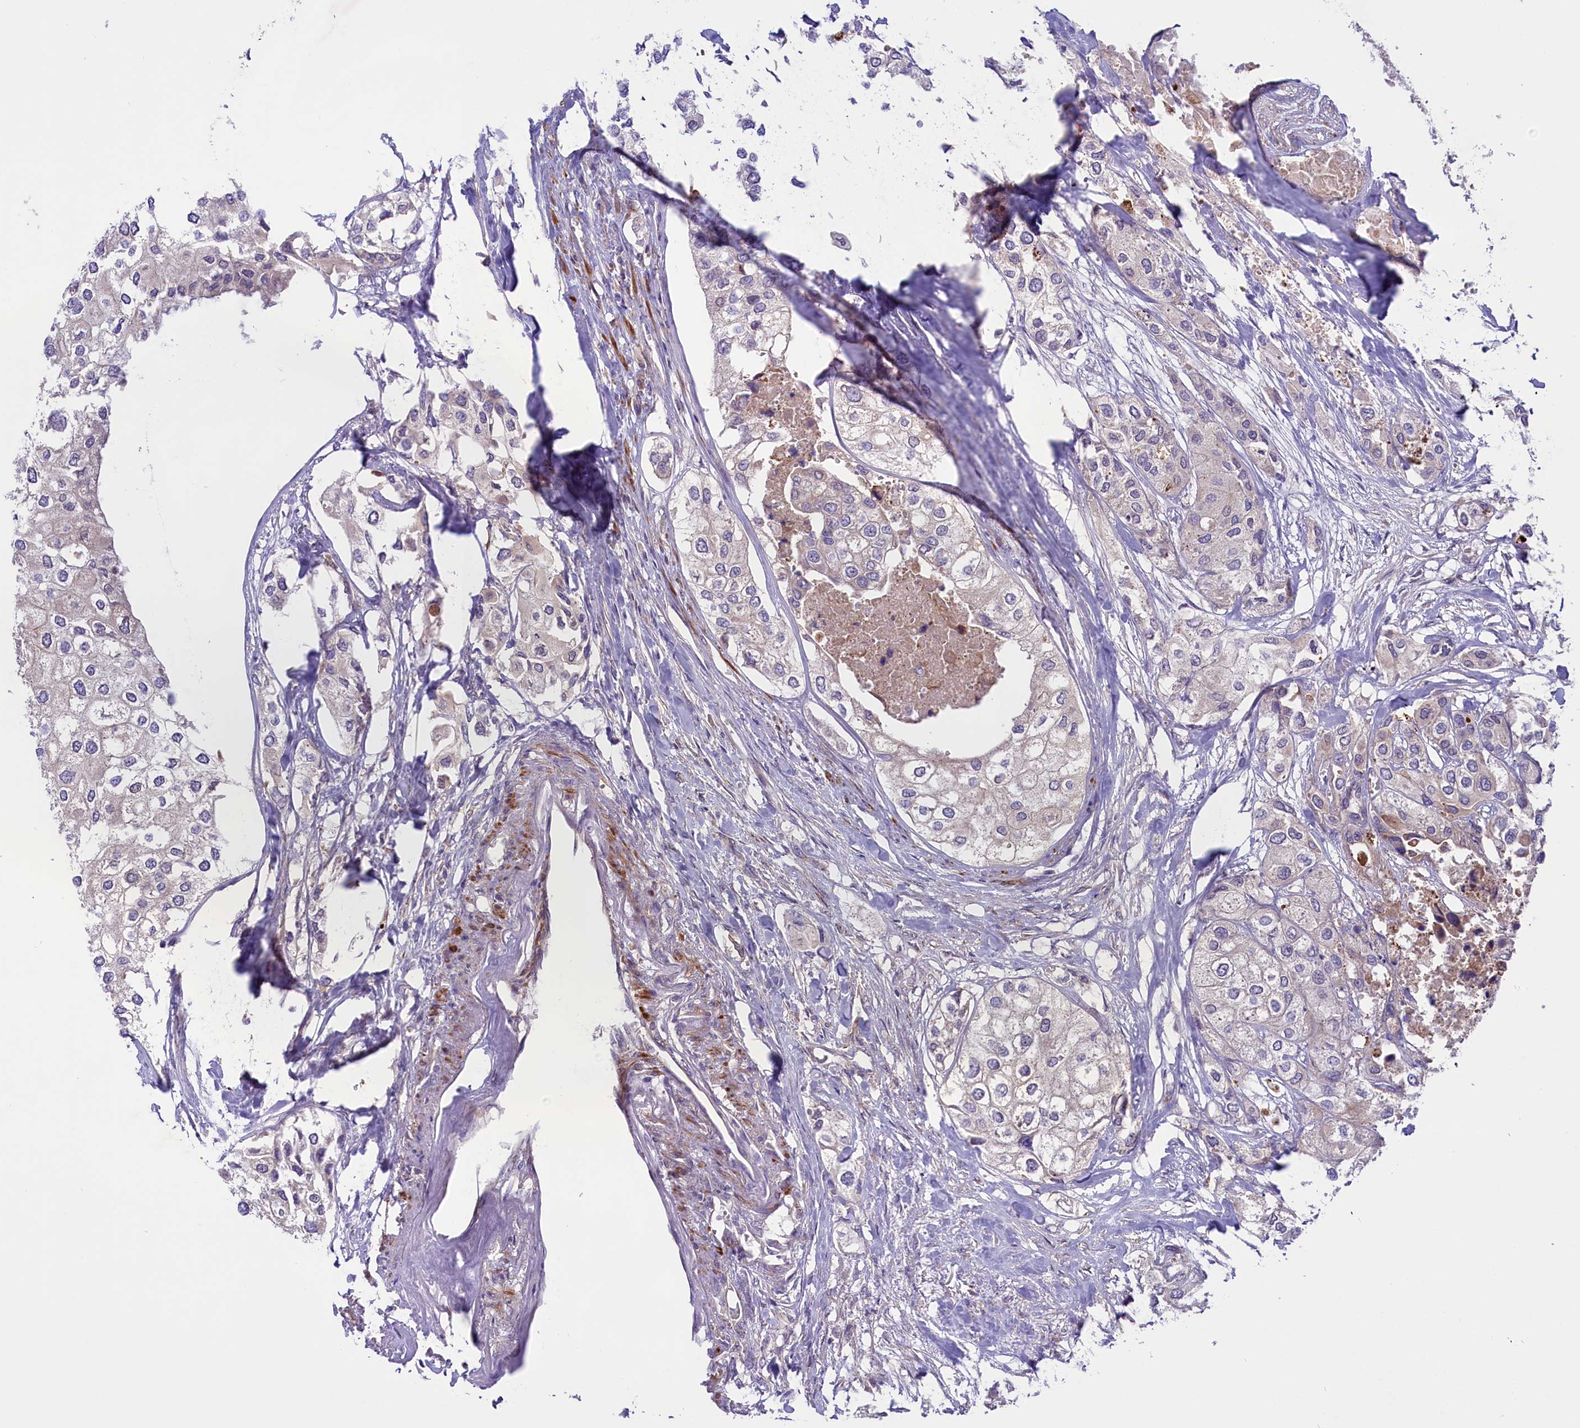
{"staining": {"intensity": "negative", "quantity": "none", "location": "none"}, "tissue": "urothelial cancer", "cell_type": "Tumor cells", "image_type": "cancer", "snomed": [{"axis": "morphology", "description": "Urothelial carcinoma, High grade"}, {"axis": "topography", "description": "Urinary bladder"}], "caption": "A histopathology image of human urothelial cancer is negative for staining in tumor cells.", "gene": "COG8", "patient": {"sex": "male", "age": 64}}